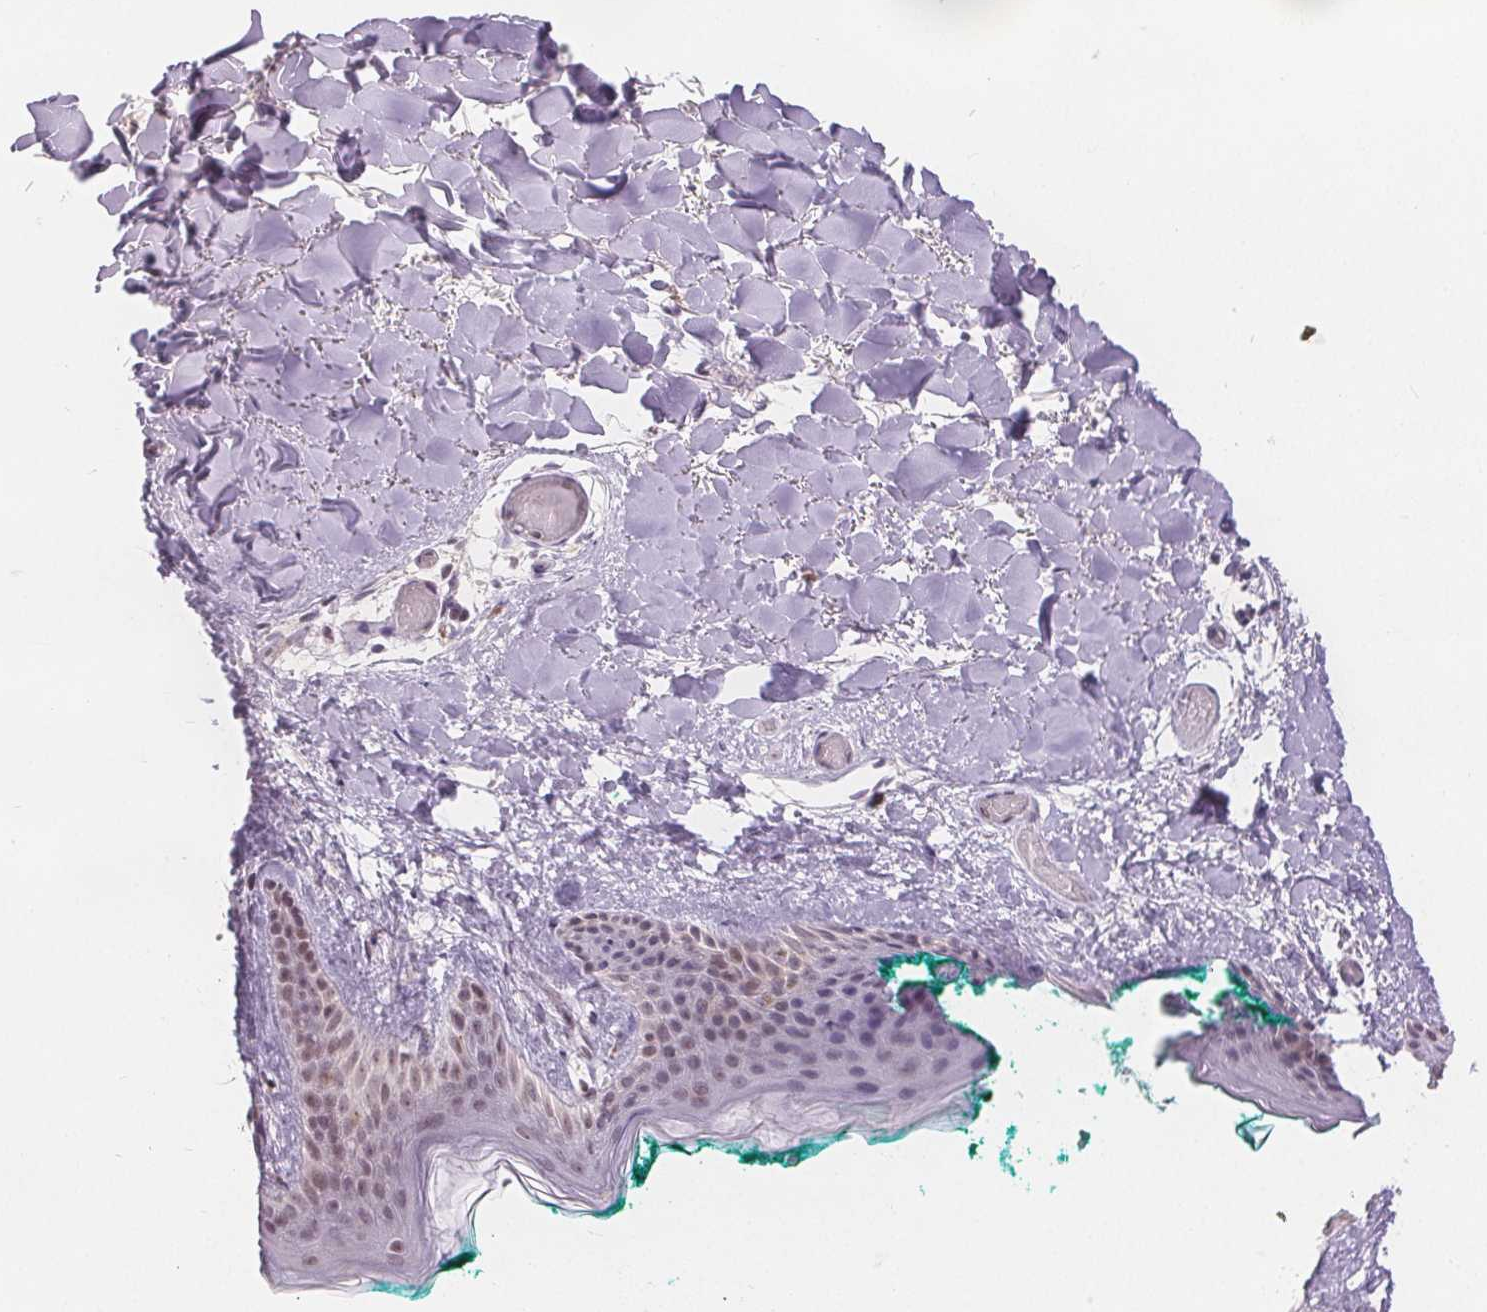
{"staining": {"intensity": "weak", "quantity": "25%-75%", "location": "nuclear"}, "tissue": "skin", "cell_type": "Fibroblasts", "image_type": "normal", "snomed": [{"axis": "morphology", "description": "Normal tissue, NOS"}, {"axis": "topography", "description": "Skin"}], "caption": "The image exhibits staining of unremarkable skin, revealing weak nuclear protein staining (brown color) within fibroblasts. (brown staining indicates protein expression, while blue staining denotes nuclei).", "gene": "DEK", "patient": {"sex": "female", "age": 34}}